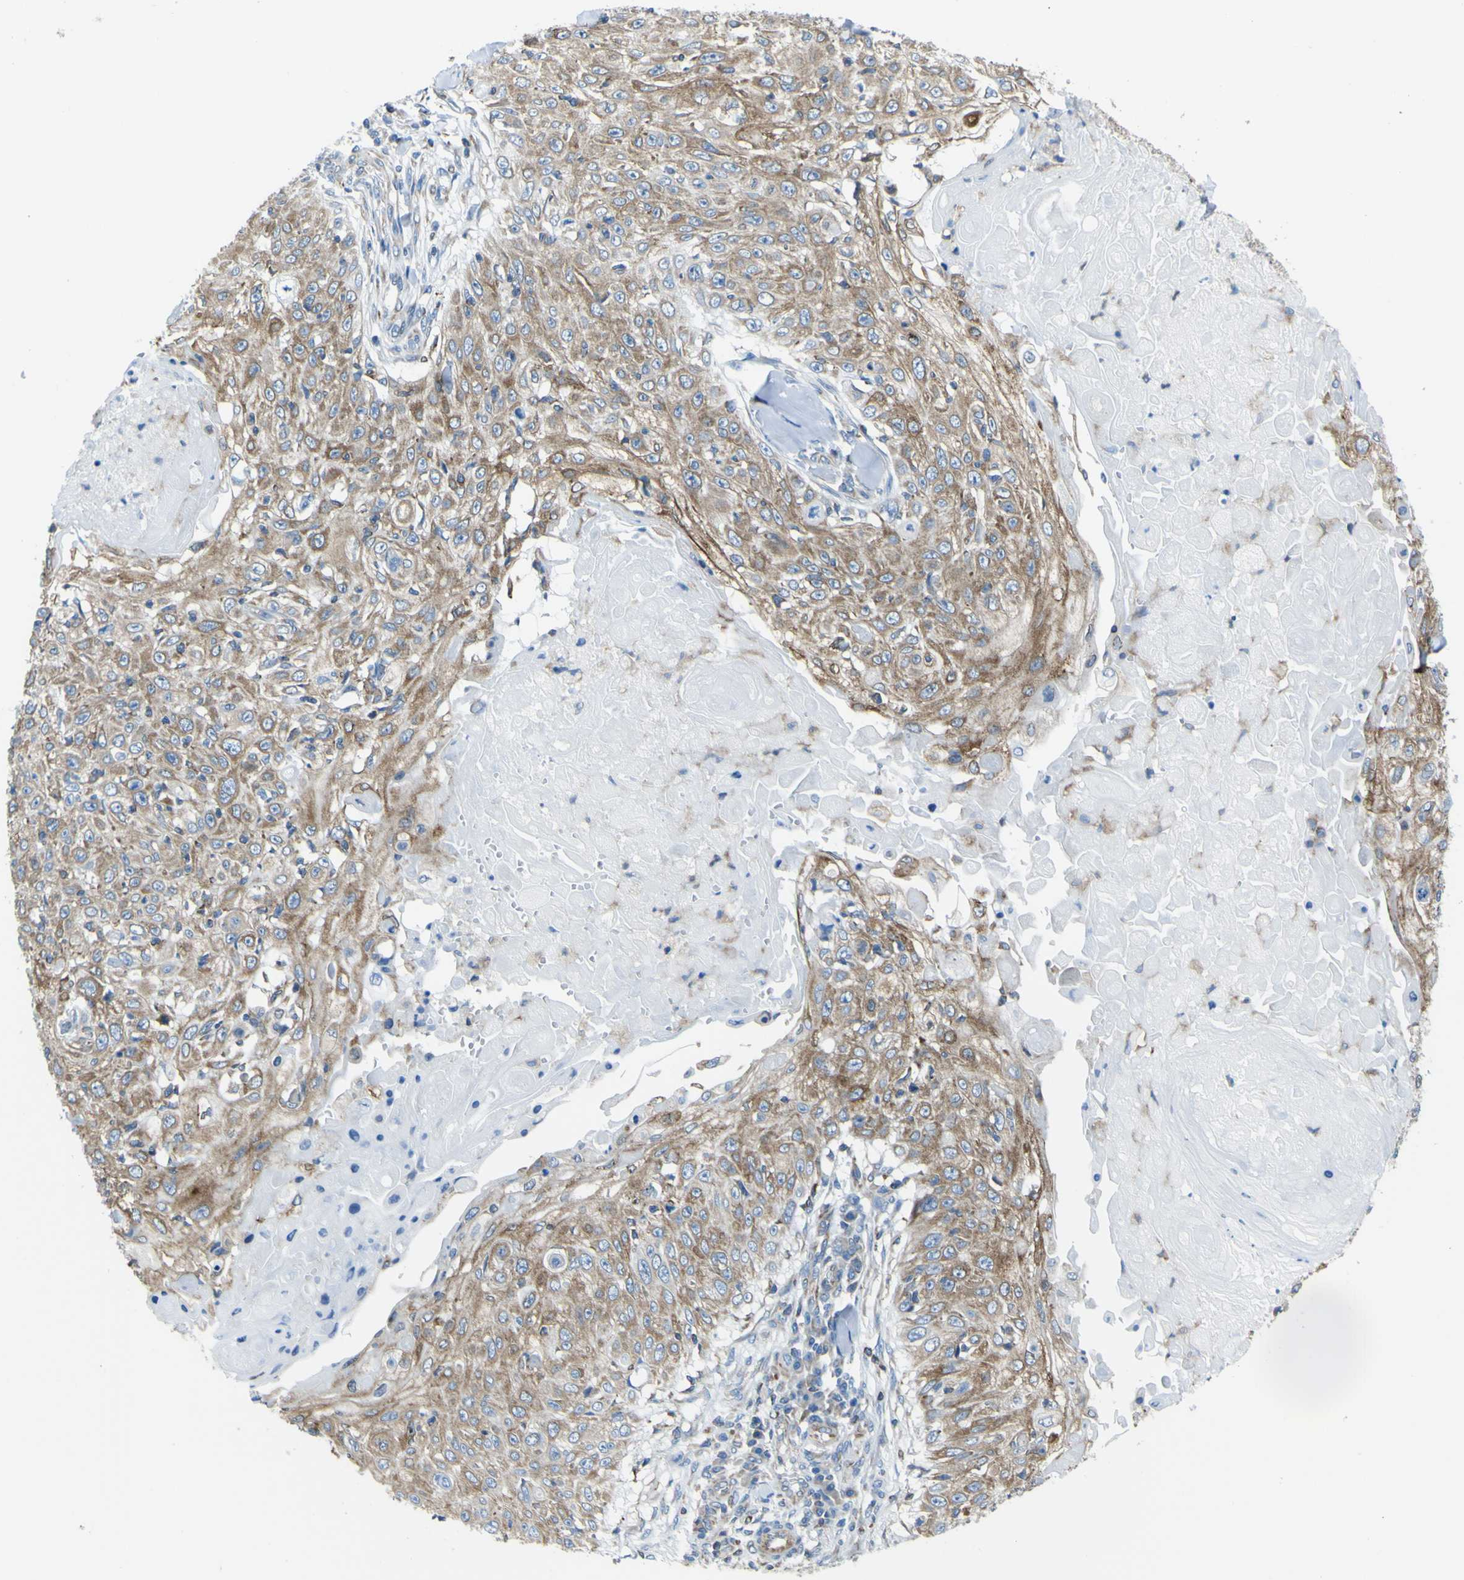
{"staining": {"intensity": "moderate", "quantity": ">75%", "location": "cytoplasmic/membranous"}, "tissue": "skin cancer", "cell_type": "Tumor cells", "image_type": "cancer", "snomed": [{"axis": "morphology", "description": "Squamous cell carcinoma, NOS"}, {"axis": "topography", "description": "Skin"}], "caption": "Immunohistochemistry staining of skin cancer, which demonstrates medium levels of moderate cytoplasmic/membranous positivity in about >75% of tumor cells indicating moderate cytoplasmic/membranous protein positivity. The staining was performed using DAB (brown) for protein detection and nuclei were counterstained in hematoxylin (blue).", "gene": "STIM1", "patient": {"sex": "male", "age": 86}}